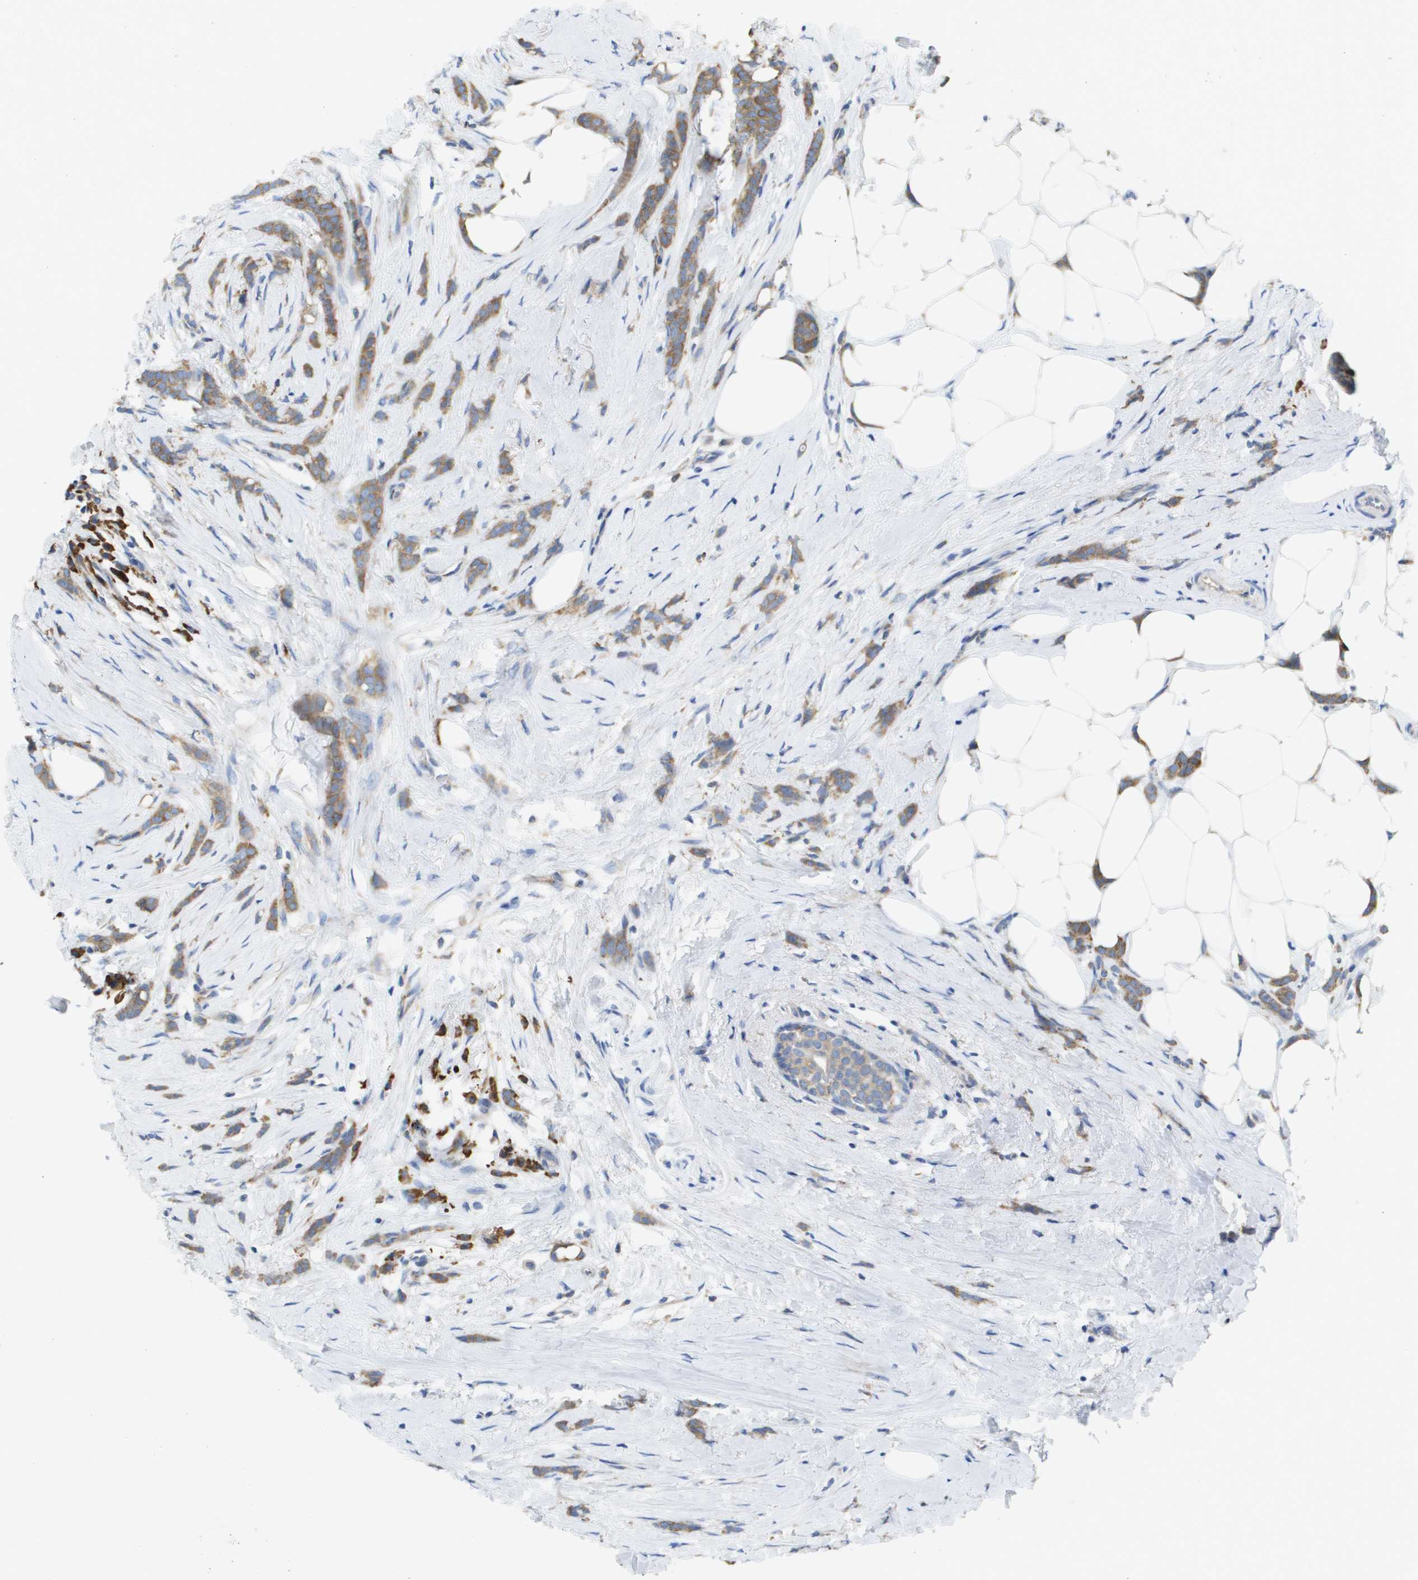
{"staining": {"intensity": "weak", "quantity": ">75%", "location": "cytoplasmic/membranous"}, "tissue": "breast cancer", "cell_type": "Tumor cells", "image_type": "cancer", "snomed": [{"axis": "morphology", "description": "Lobular carcinoma, in situ"}, {"axis": "morphology", "description": "Lobular carcinoma"}, {"axis": "topography", "description": "Breast"}], "caption": "Tumor cells demonstrate low levels of weak cytoplasmic/membranous expression in approximately >75% of cells in breast cancer (lobular carcinoma in situ).", "gene": "SDR42E1", "patient": {"sex": "female", "age": 41}}